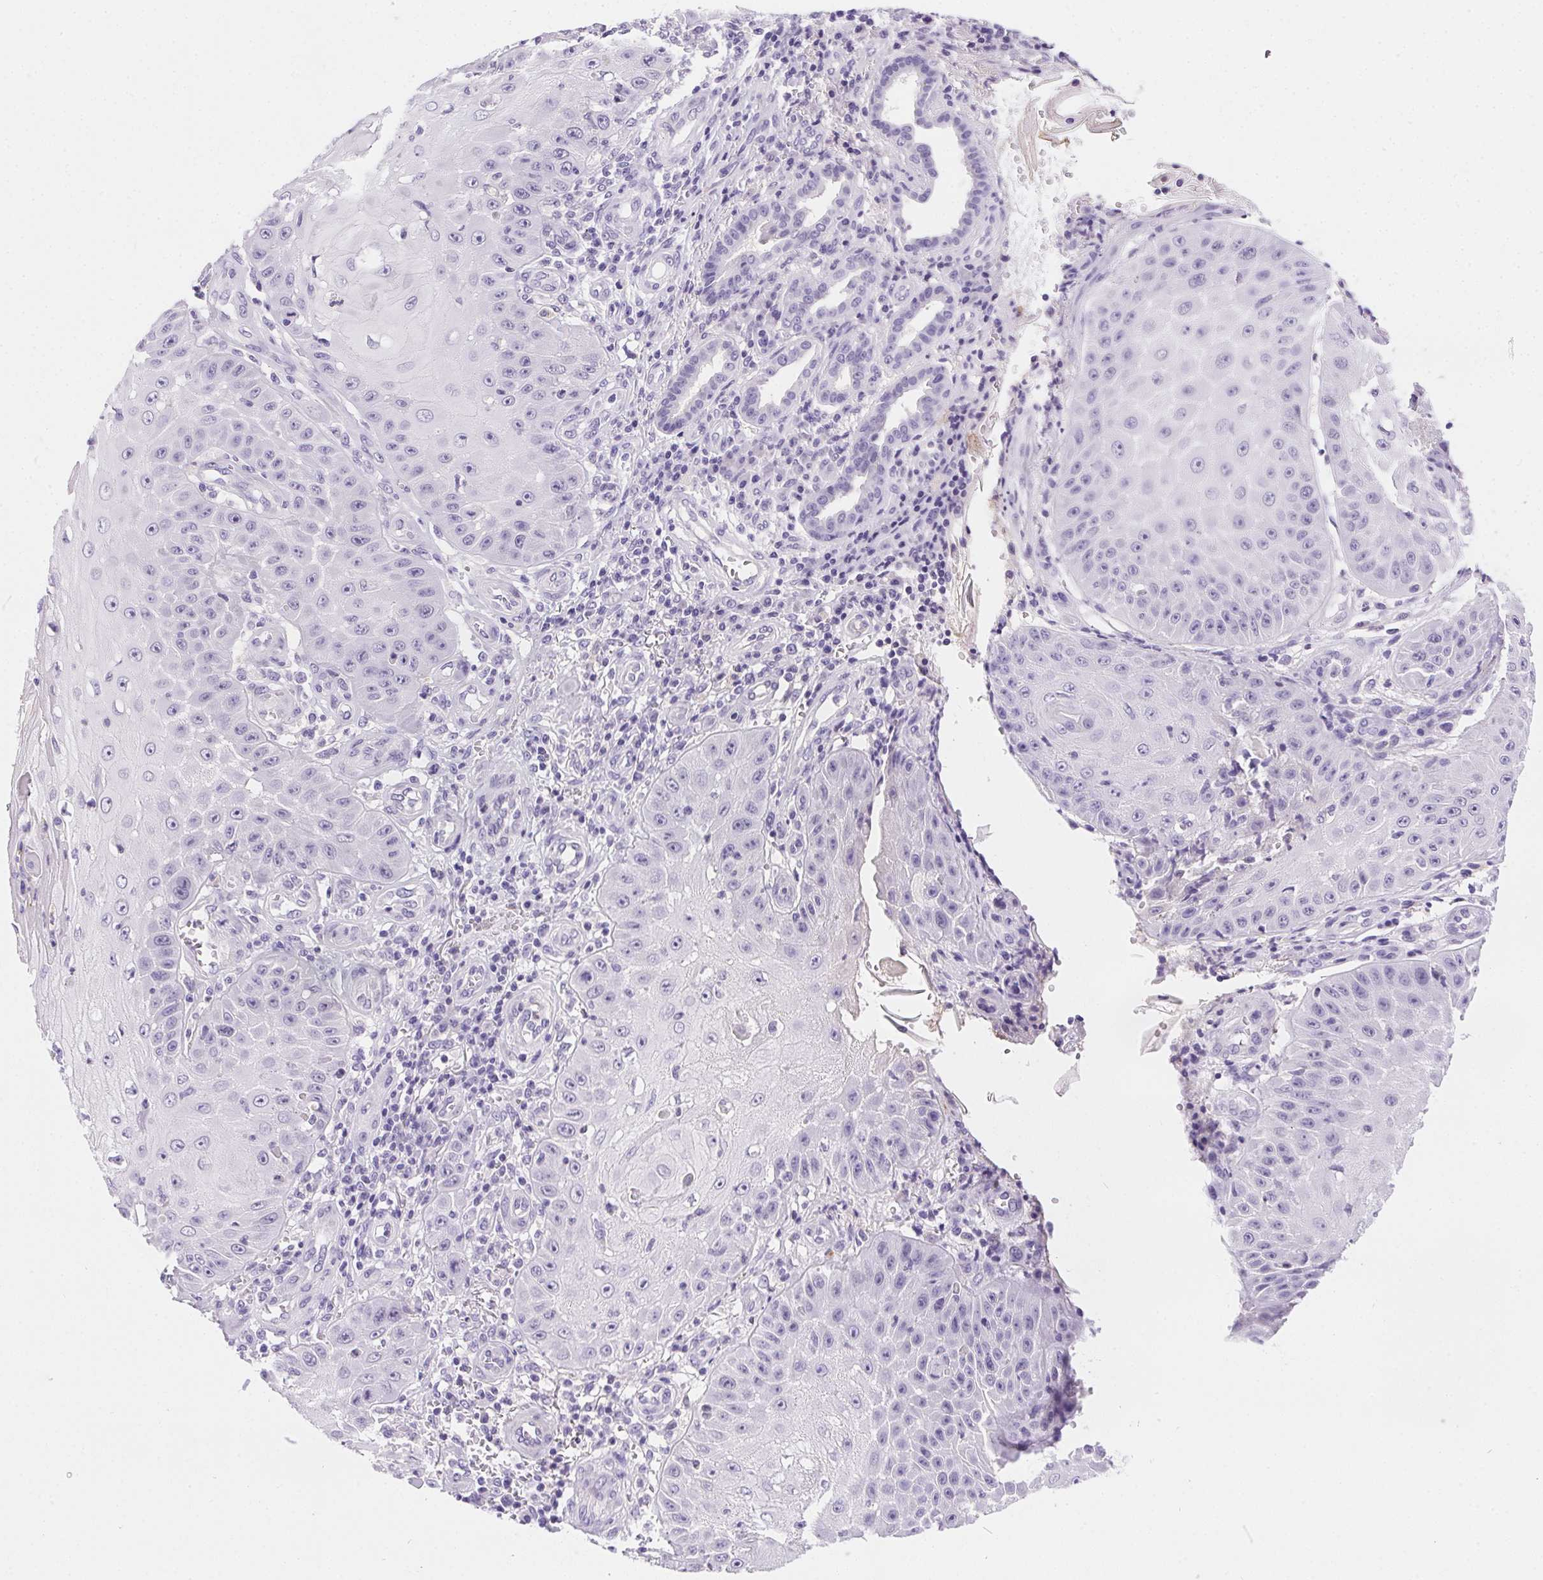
{"staining": {"intensity": "negative", "quantity": "none", "location": "none"}, "tissue": "skin cancer", "cell_type": "Tumor cells", "image_type": "cancer", "snomed": [{"axis": "morphology", "description": "Squamous cell carcinoma, NOS"}, {"axis": "topography", "description": "Skin"}], "caption": "Squamous cell carcinoma (skin) stained for a protein using immunohistochemistry shows no positivity tumor cells.", "gene": "SSTR4", "patient": {"sex": "male", "age": 70}}